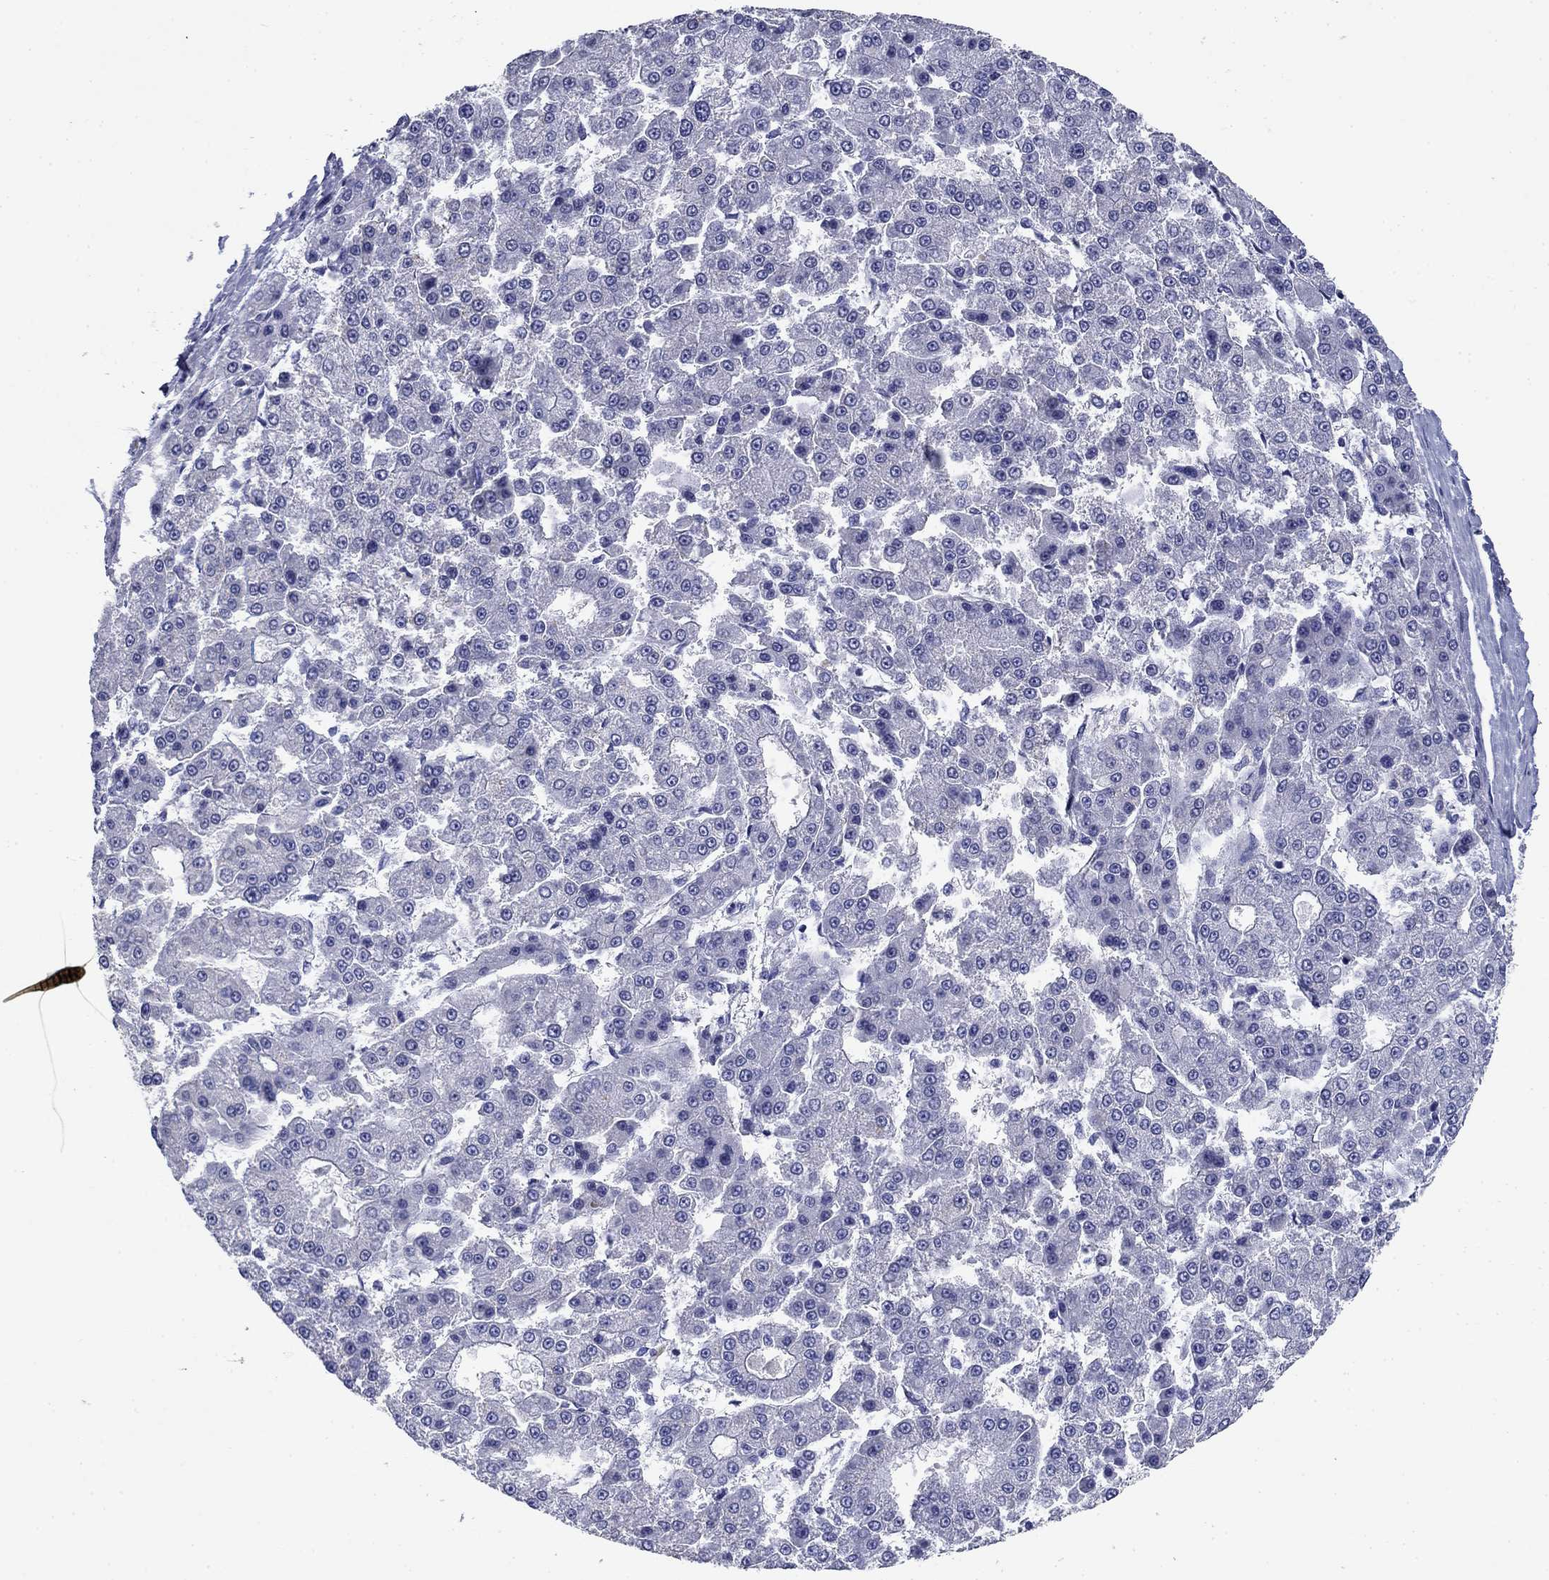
{"staining": {"intensity": "negative", "quantity": "none", "location": "none"}, "tissue": "liver cancer", "cell_type": "Tumor cells", "image_type": "cancer", "snomed": [{"axis": "morphology", "description": "Carcinoma, Hepatocellular, NOS"}, {"axis": "topography", "description": "Liver"}], "caption": "There is no significant expression in tumor cells of liver hepatocellular carcinoma.", "gene": "PRKCG", "patient": {"sex": "male", "age": 70}}